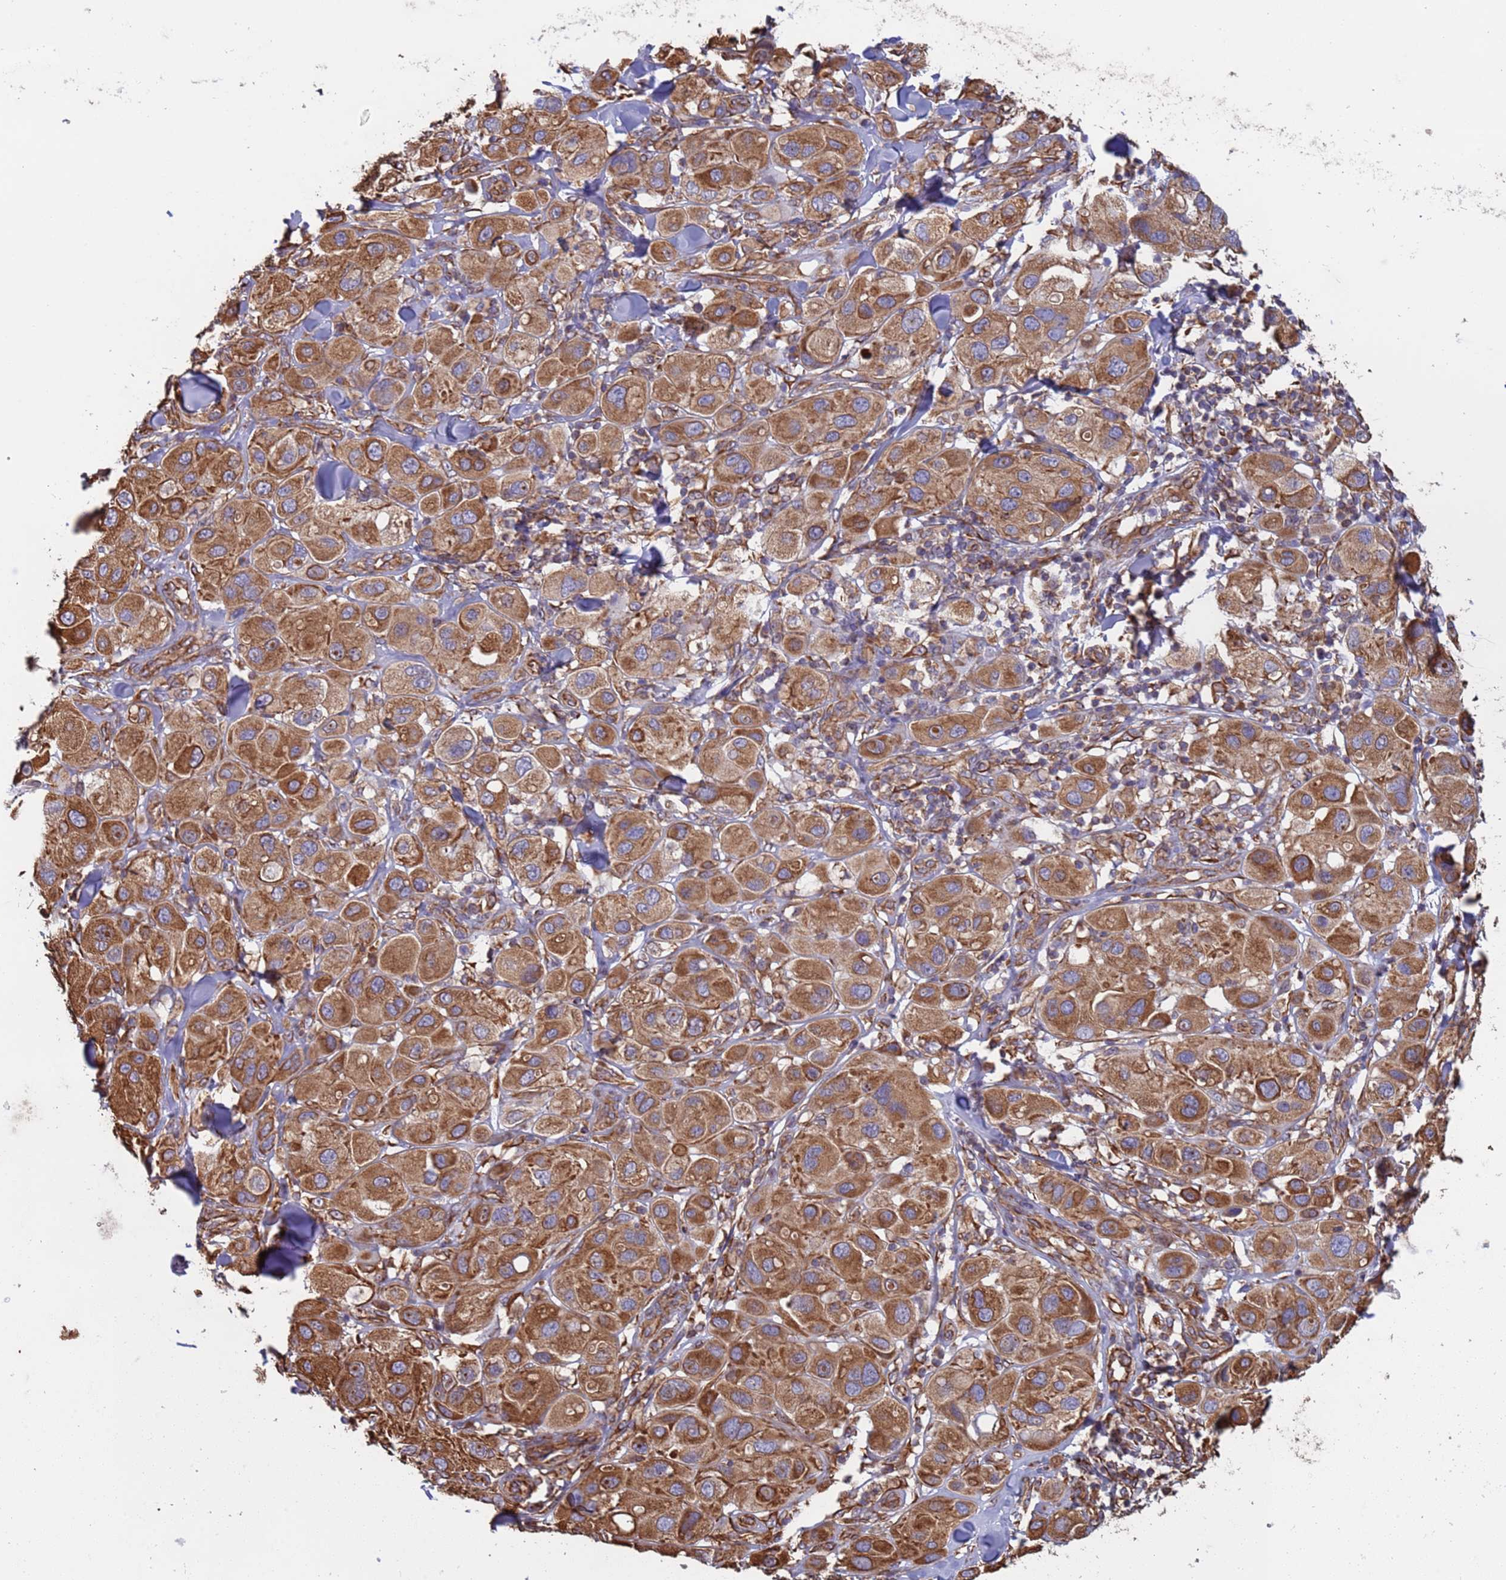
{"staining": {"intensity": "strong", "quantity": ">75%", "location": "cytoplasmic/membranous"}, "tissue": "melanoma", "cell_type": "Tumor cells", "image_type": "cancer", "snomed": [{"axis": "morphology", "description": "Malignant melanoma, Metastatic site"}, {"axis": "topography", "description": "Skin"}], "caption": "About >75% of tumor cells in human malignant melanoma (metastatic site) show strong cytoplasmic/membranous protein staining as visualized by brown immunohistochemical staining.", "gene": "NUDT12", "patient": {"sex": "male", "age": 41}}